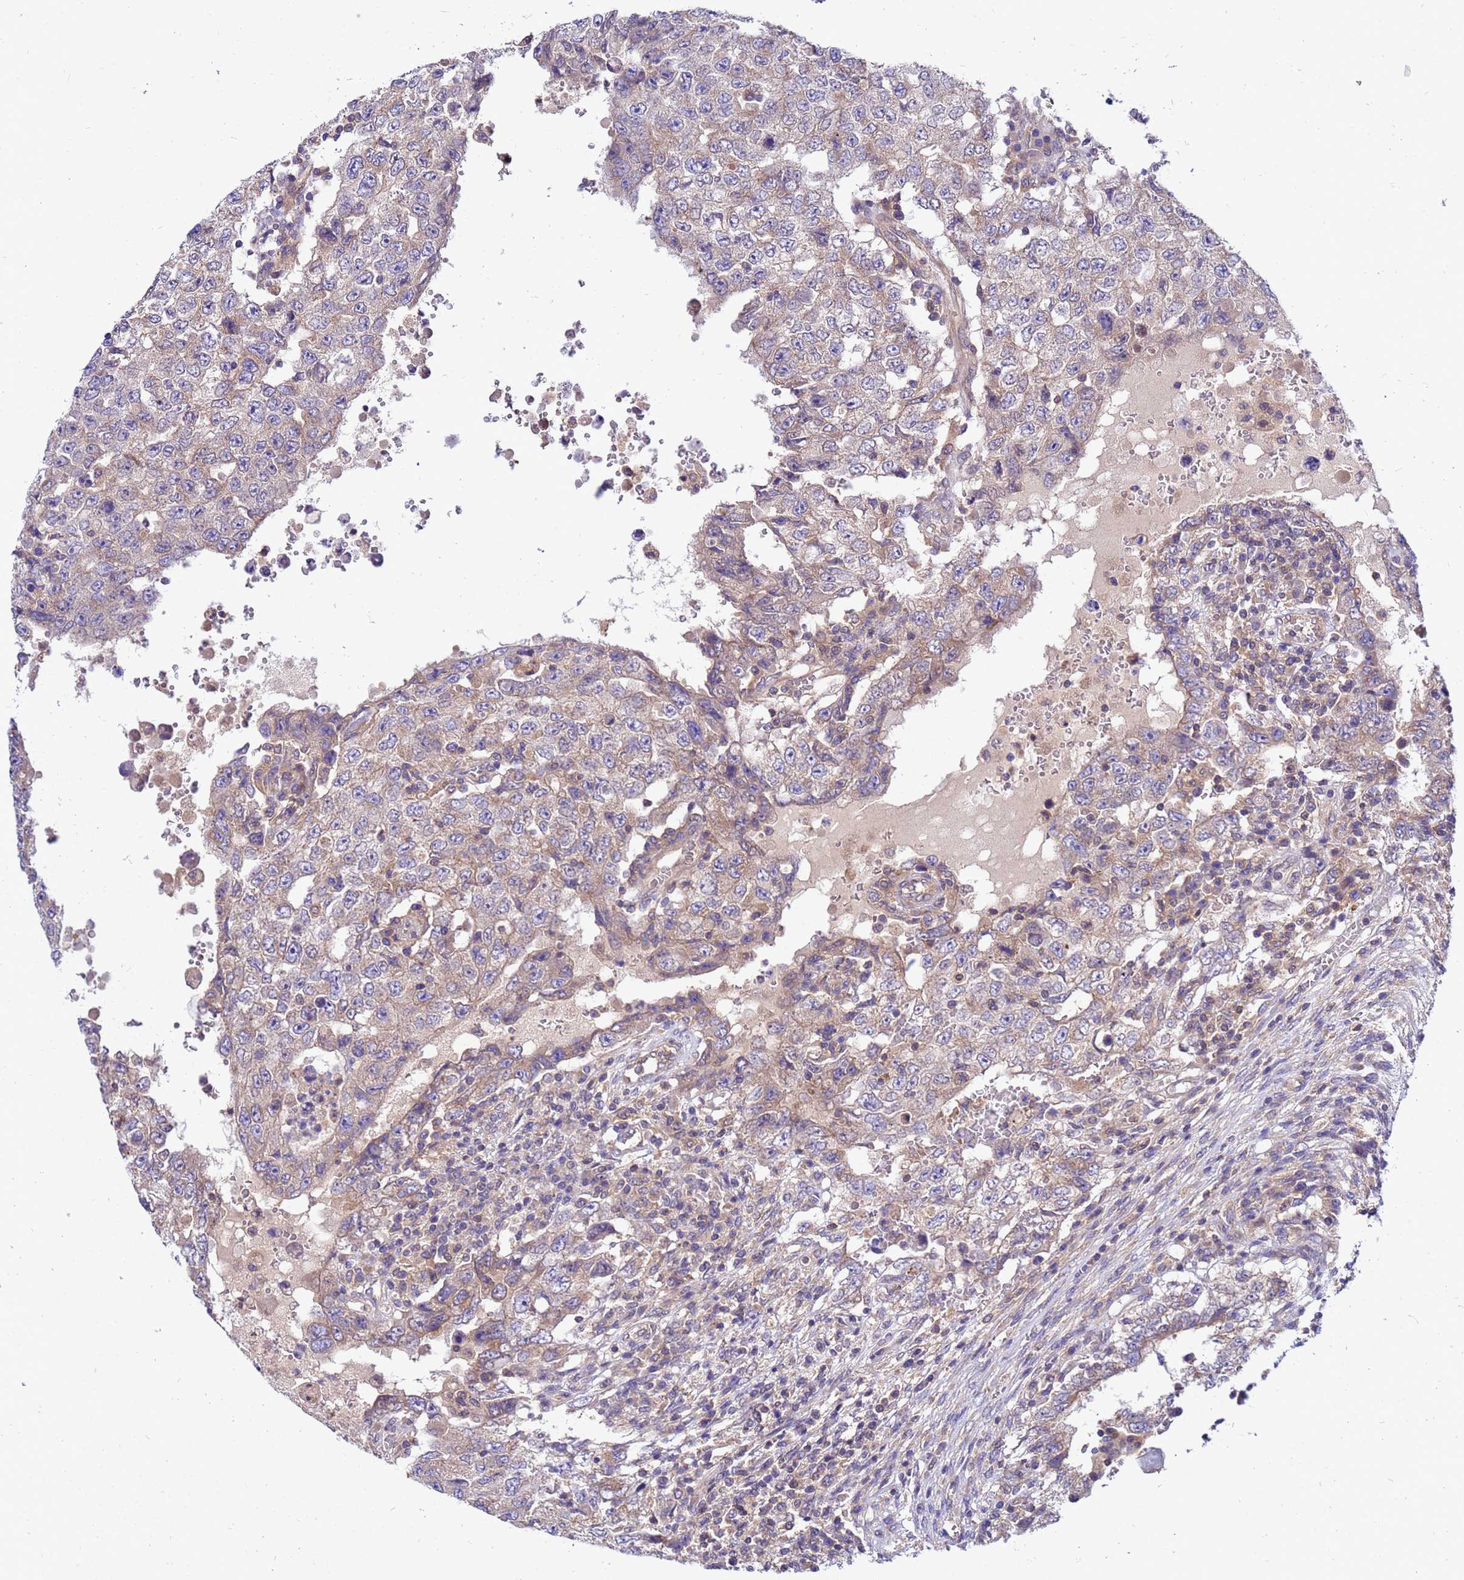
{"staining": {"intensity": "weak", "quantity": "25%-75%", "location": "cytoplasmic/membranous"}, "tissue": "testis cancer", "cell_type": "Tumor cells", "image_type": "cancer", "snomed": [{"axis": "morphology", "description": "Carcinoma, Embryonal, NOS"}, {"axis": "topography", "description": "Testis"}], "caption": "High-power microscopy captured an immunohistochemistry image of embryonal carcinoma (testis), revealing weak cytoplasmic/membranous positivity in about 25%-75% of tumor cells.", "gene": "GET3", "patient": {"sex": "male", "age": 26}}